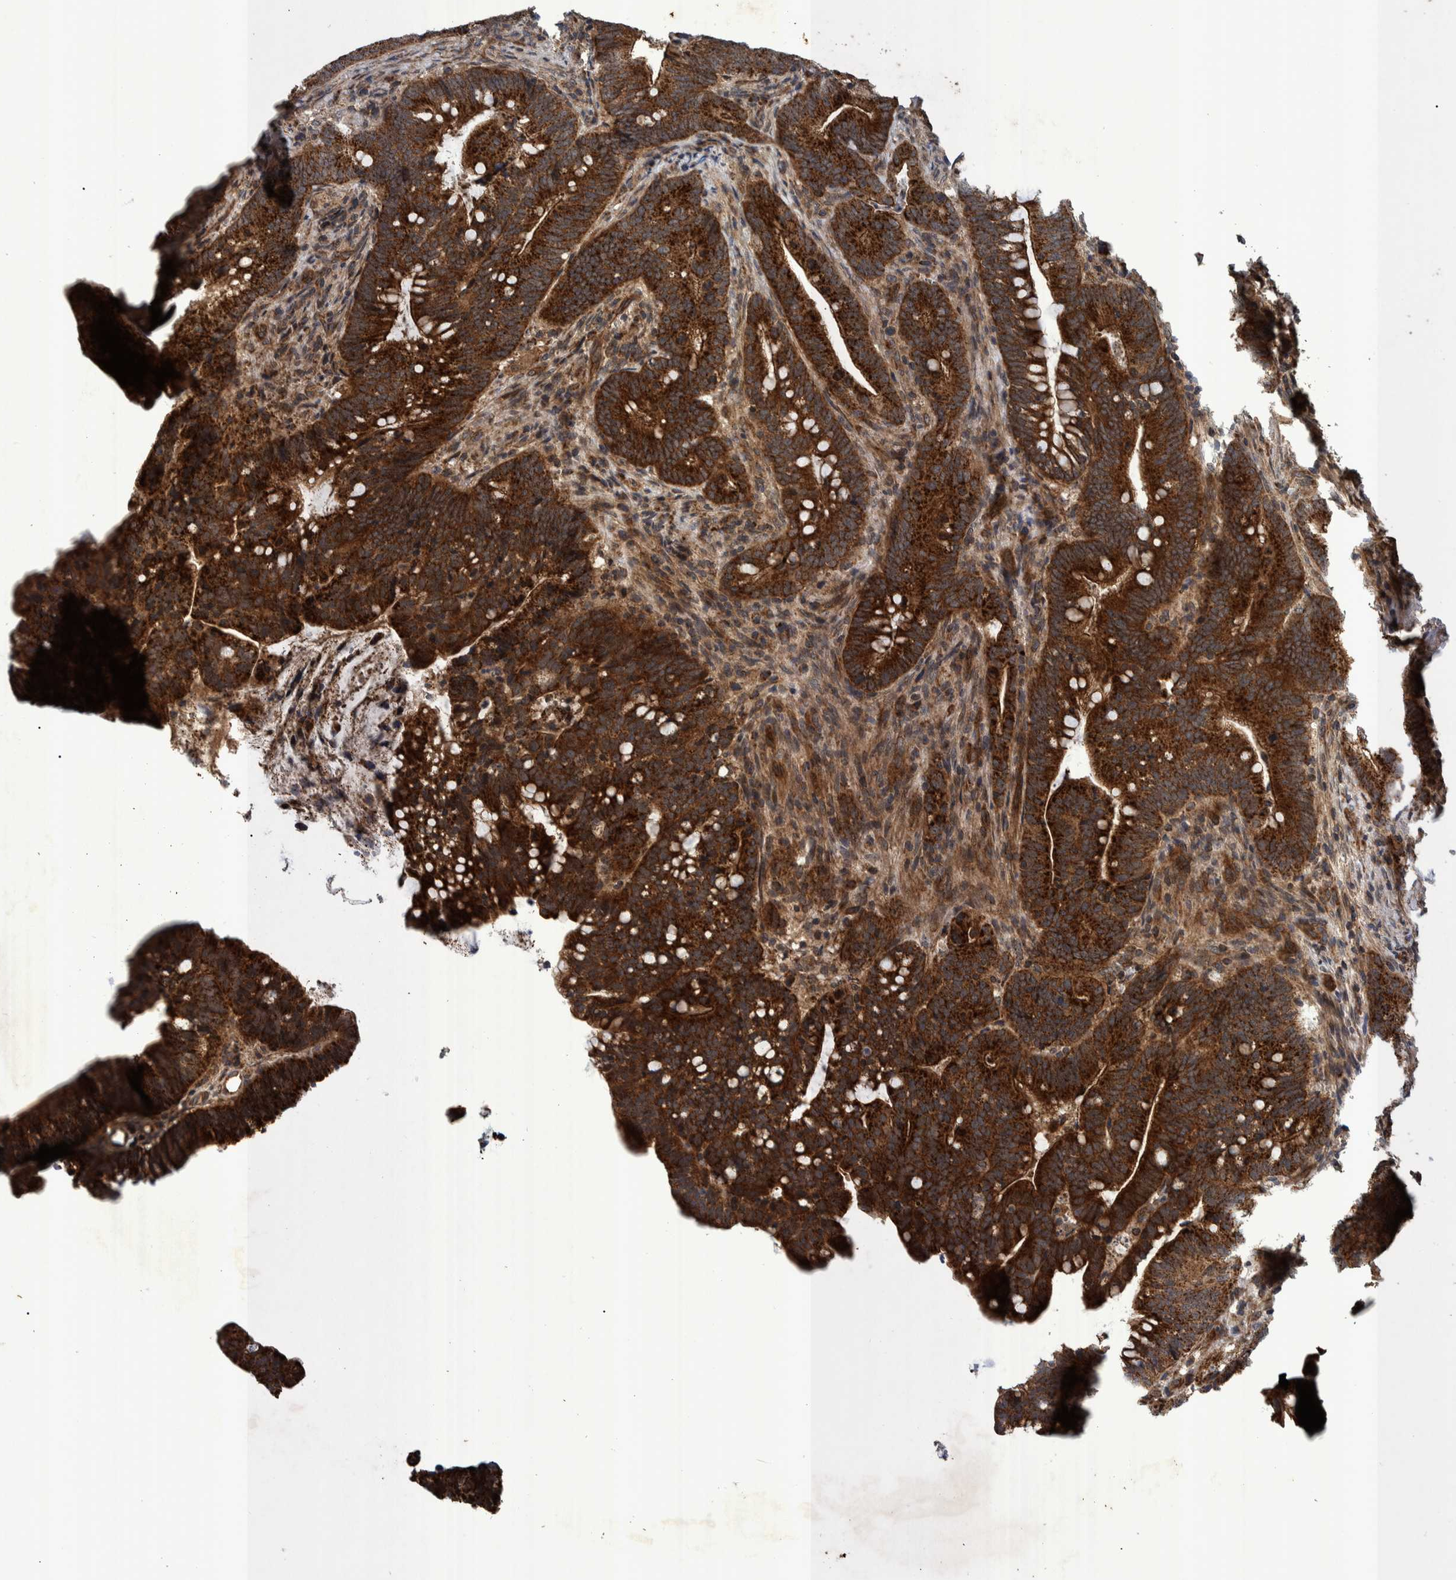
{"staining": {"intensity": "strong", "quantity": ">75%", "location": "cytoplasmic/membranous"}, "tissue": "colorectal cancer", "cell_type": "Tumor cells", "image_type": "cancer", "snomed": [{"axis": "morphology", "description": "Adenocarcinoma, NOS"}, {"axis": "topography", "description": "Colon"}], "caption": "Protein staining of colorectal adenocarcinoma tissue reveals strong cytoplasmic/membranous expression in about >75% of tumor cells.", "gene": "MRPS7", "patient": {"sex": "female", "age": 66}}